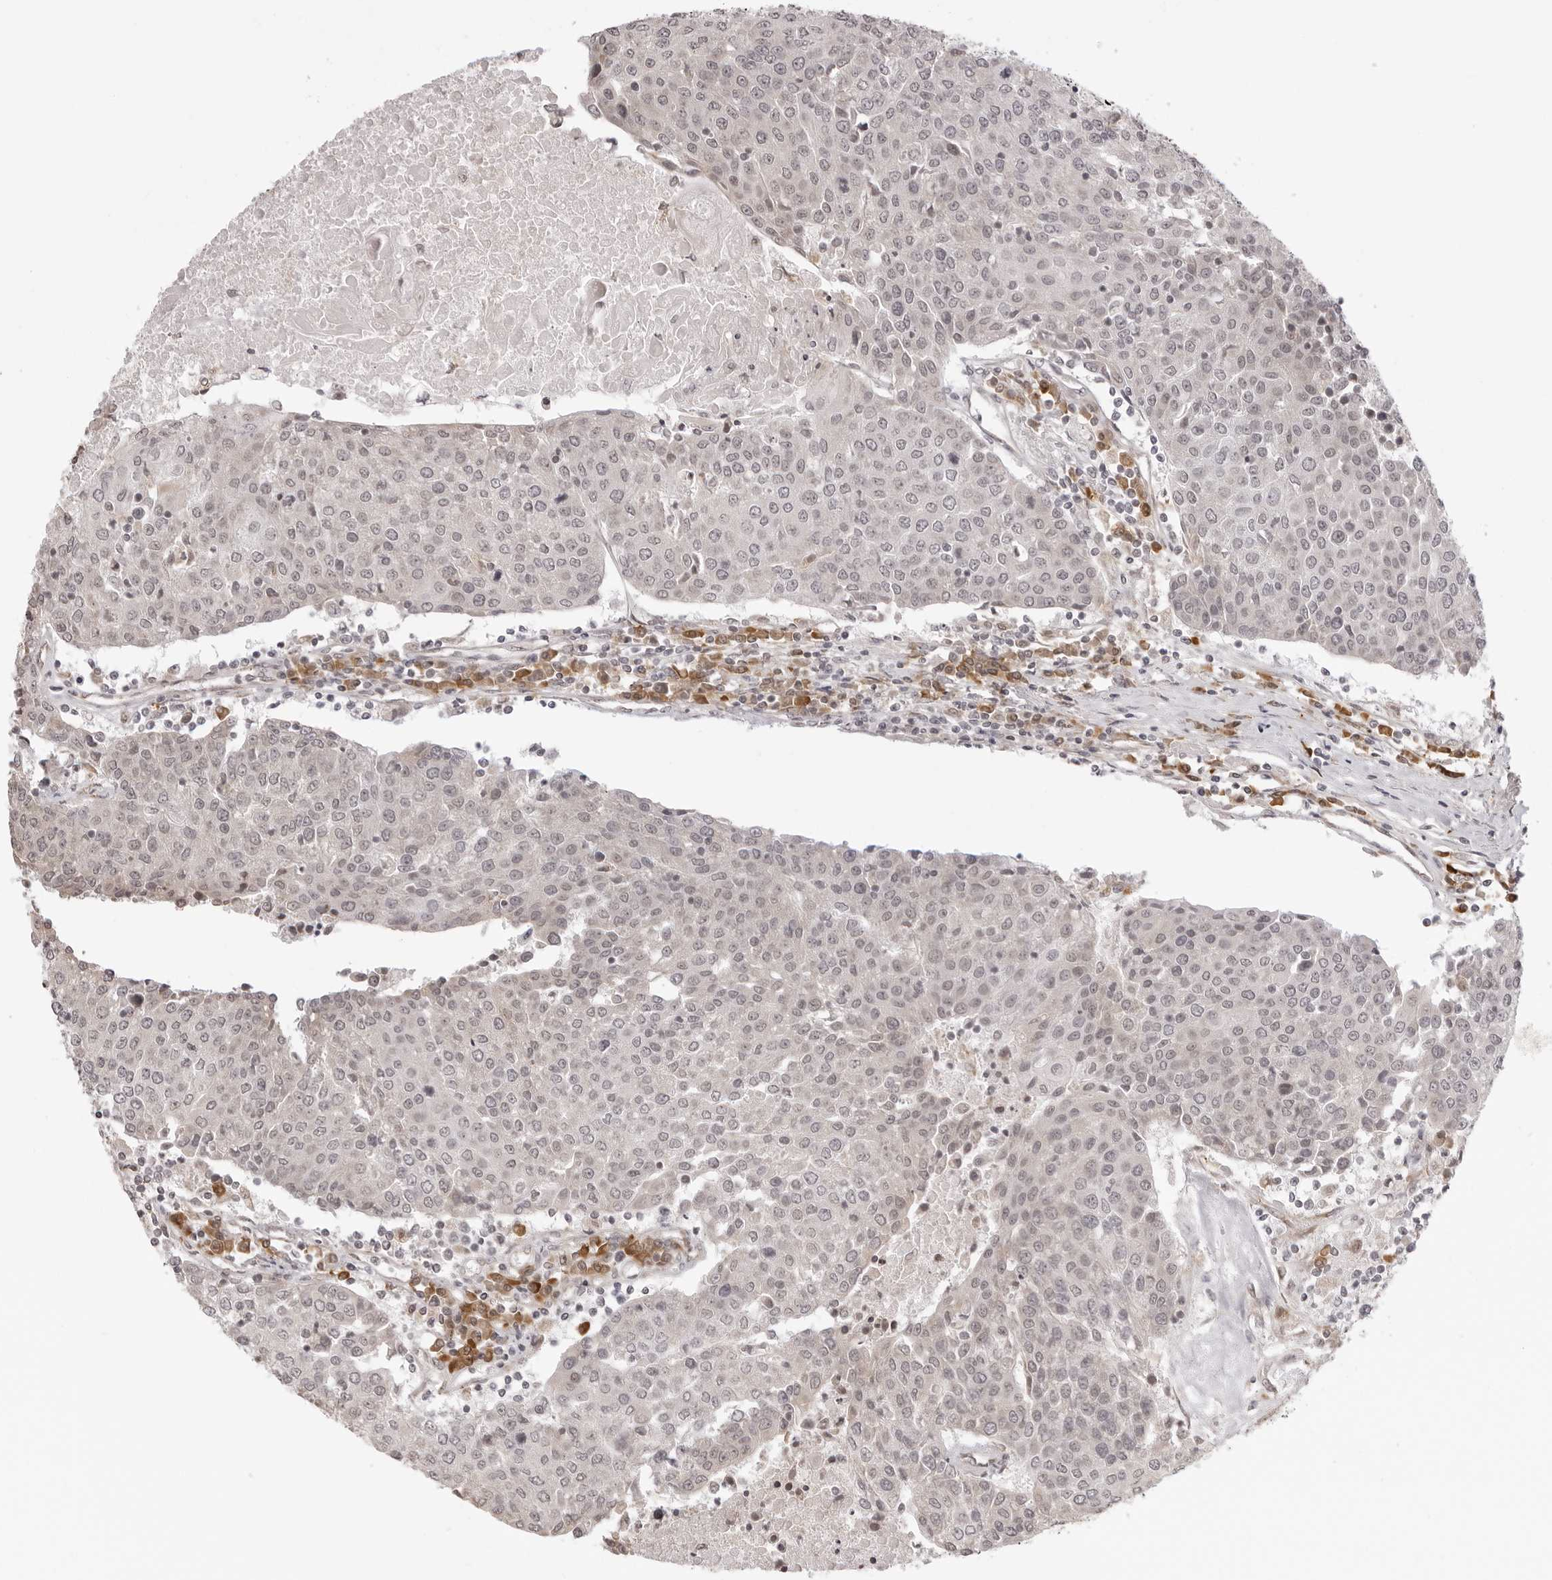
{"staining": {"intensity": "negative", "quantity": "none", "location": "none"}, "tissue": "urothelial cancer", "cell_type": "Tumor cells", "image_type": "cancer", "snomed": [{"axis": "morphology", "description": "Urothelial carcinoma, High grade"}, {"axis": "topography", "description": "Urinary bladder"}], "caption": "Immunohistochemistry (IHC) of human urothelial cancer demonstrates no positivity in tumor cells. Nuclei are stained in blue.", "gene": "ZC3H11A", "patient": {"sex": "female", "age": 85}}